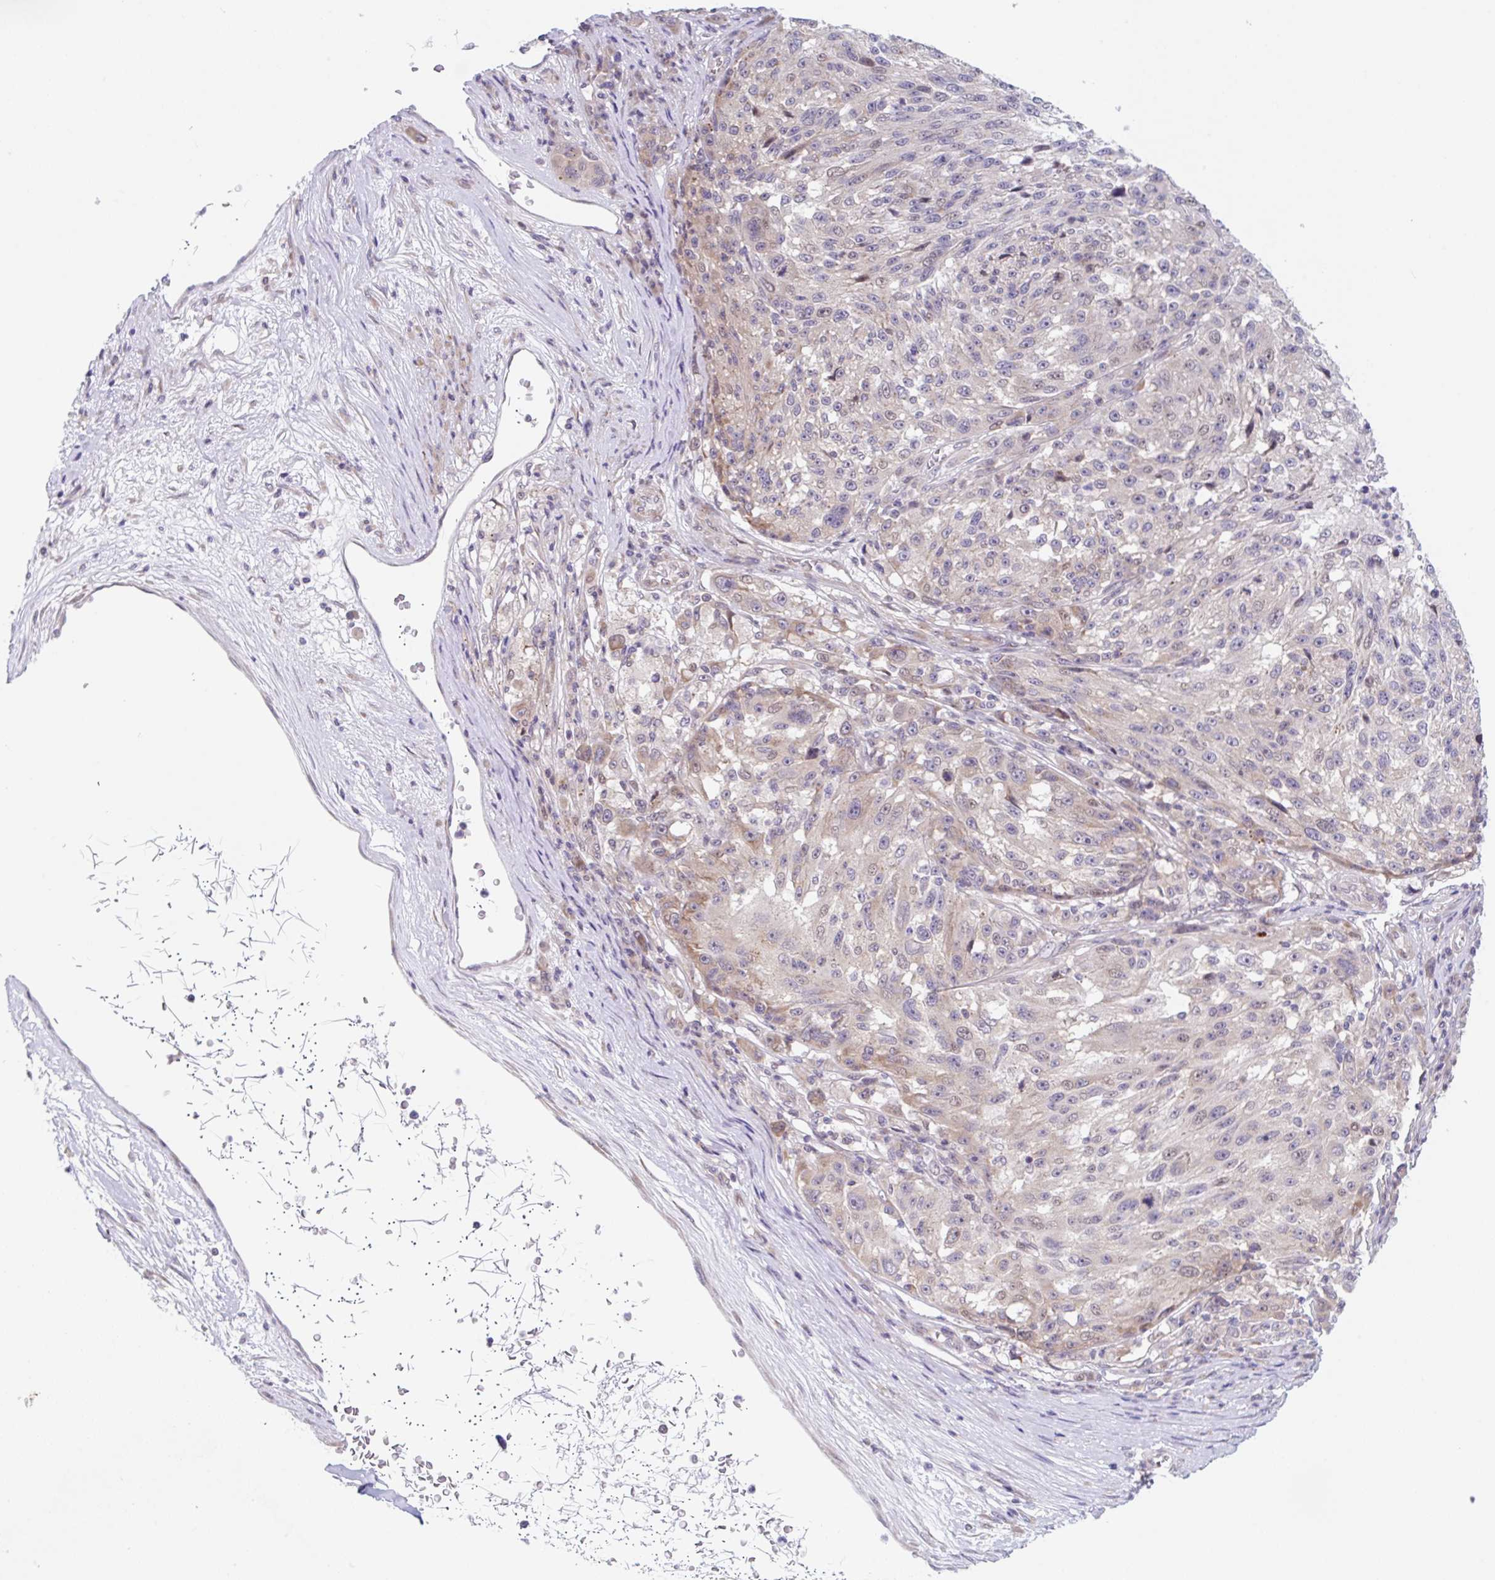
{"staining": {"intensity": "negative", "quantity": "none", "location": "none"}, "tissue": "melanoma", "cell_type": "Tumor cells", "image_type": "cancer", "snomed": [{"axis": "morphology", "description": "Malignant melanoma, NOS"}, {"axis": "topography", "description": "Skin"}], "caption": "Protein analysis of malignant melanoma exhibits no significant expression in tumor cells. The staining was performed using DAB to visualize the protein expression in brown, while the nuclei were stained in blue with hematoxylin (Magnification: 20x).", "gene": "TBPL2", "patient": {"sex": "male", "age": 53}}